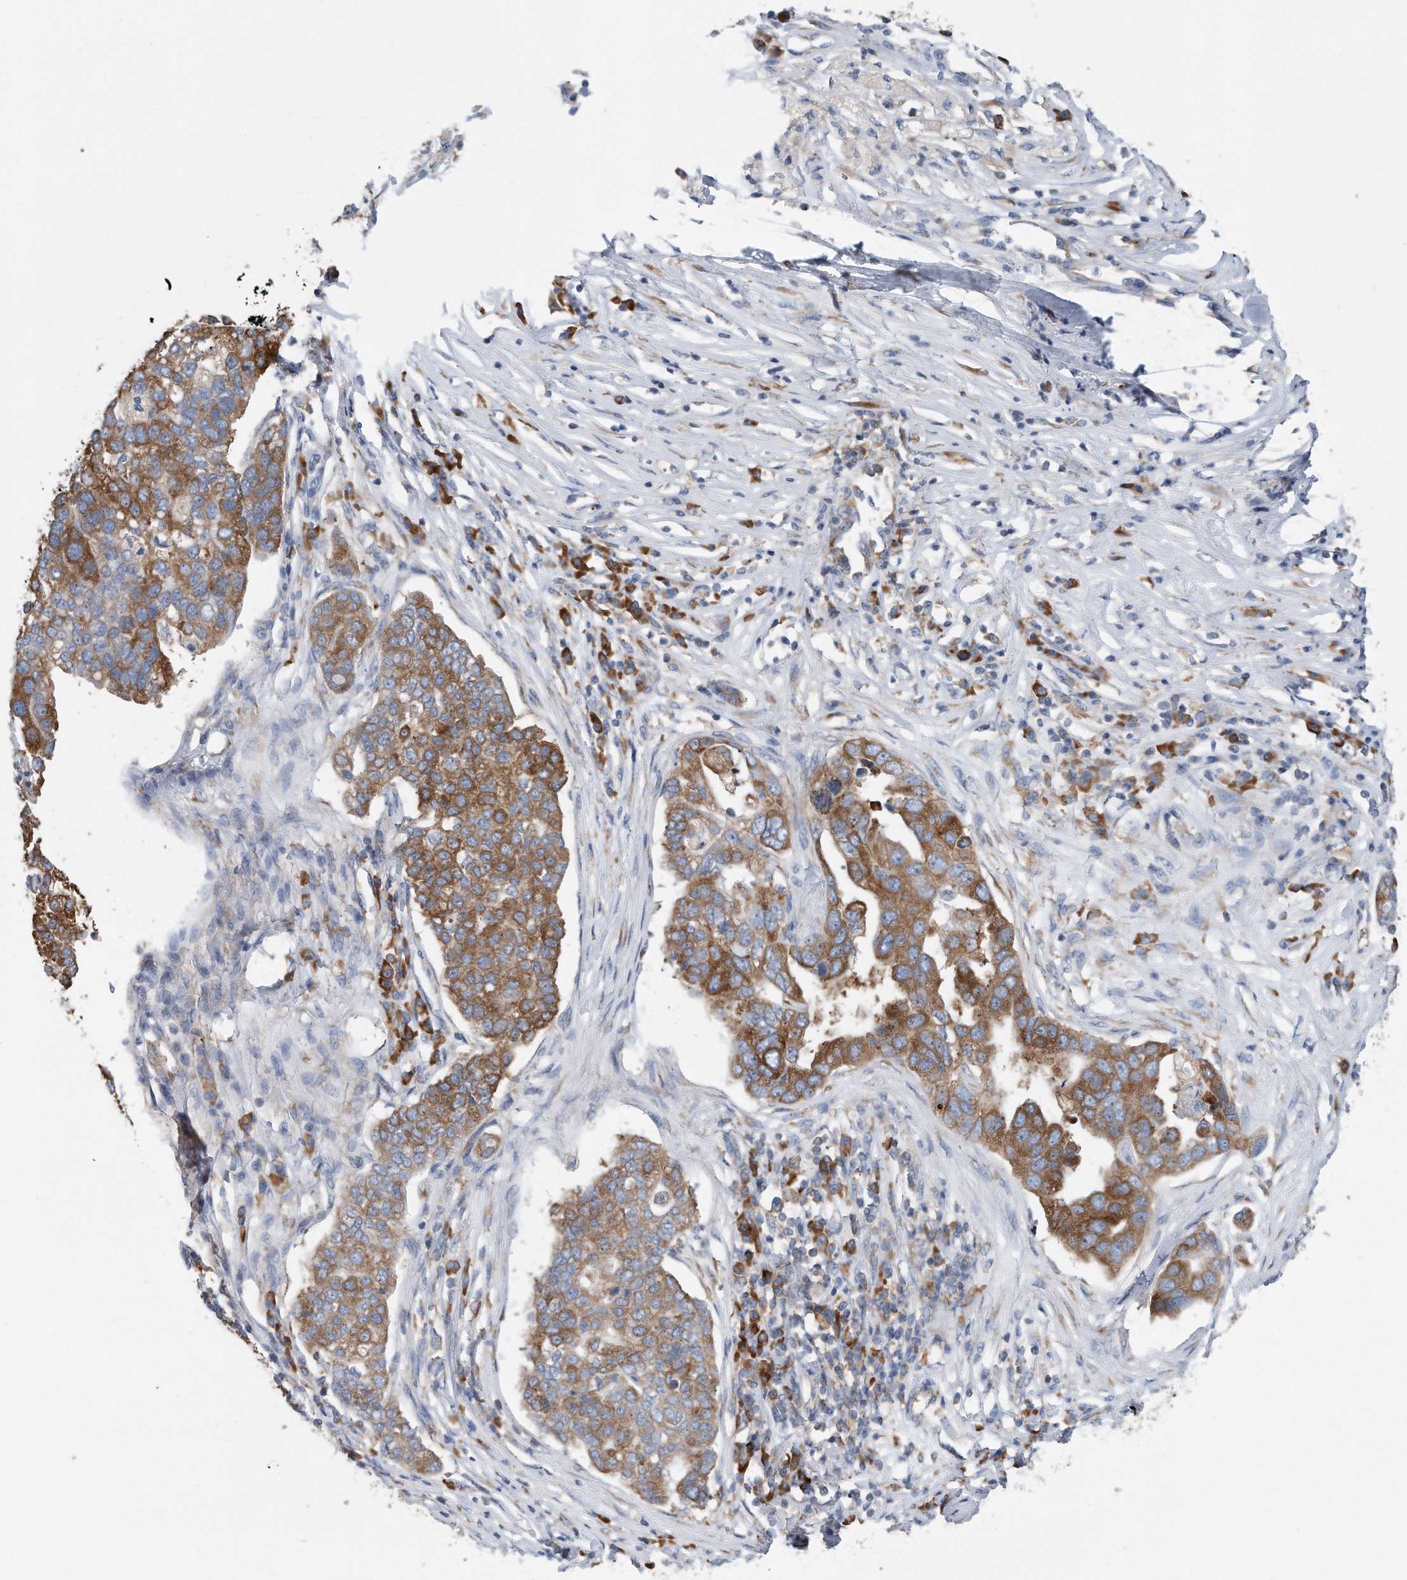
{"staining": {"intensity": "moderate", "quantity": ">75%", "location": "cytoplasmic/membranous"}, "tissue": "pancreatic cancer", "cell_type": "Tumor cells", "image_type": "cancer", "snomed": [{"axis": "morphology", "description": "Adenocarcinoma, NOS"}, {"axis": "topography", "description": "Pancreas"}], "caption": "A brown stain labels moderate cytoplasmic/membranous expression of a protein in human pancreatic cancer tumor cells.", "gene": "RPL26L1", "patient": {"sex": "female", "age": 61}}